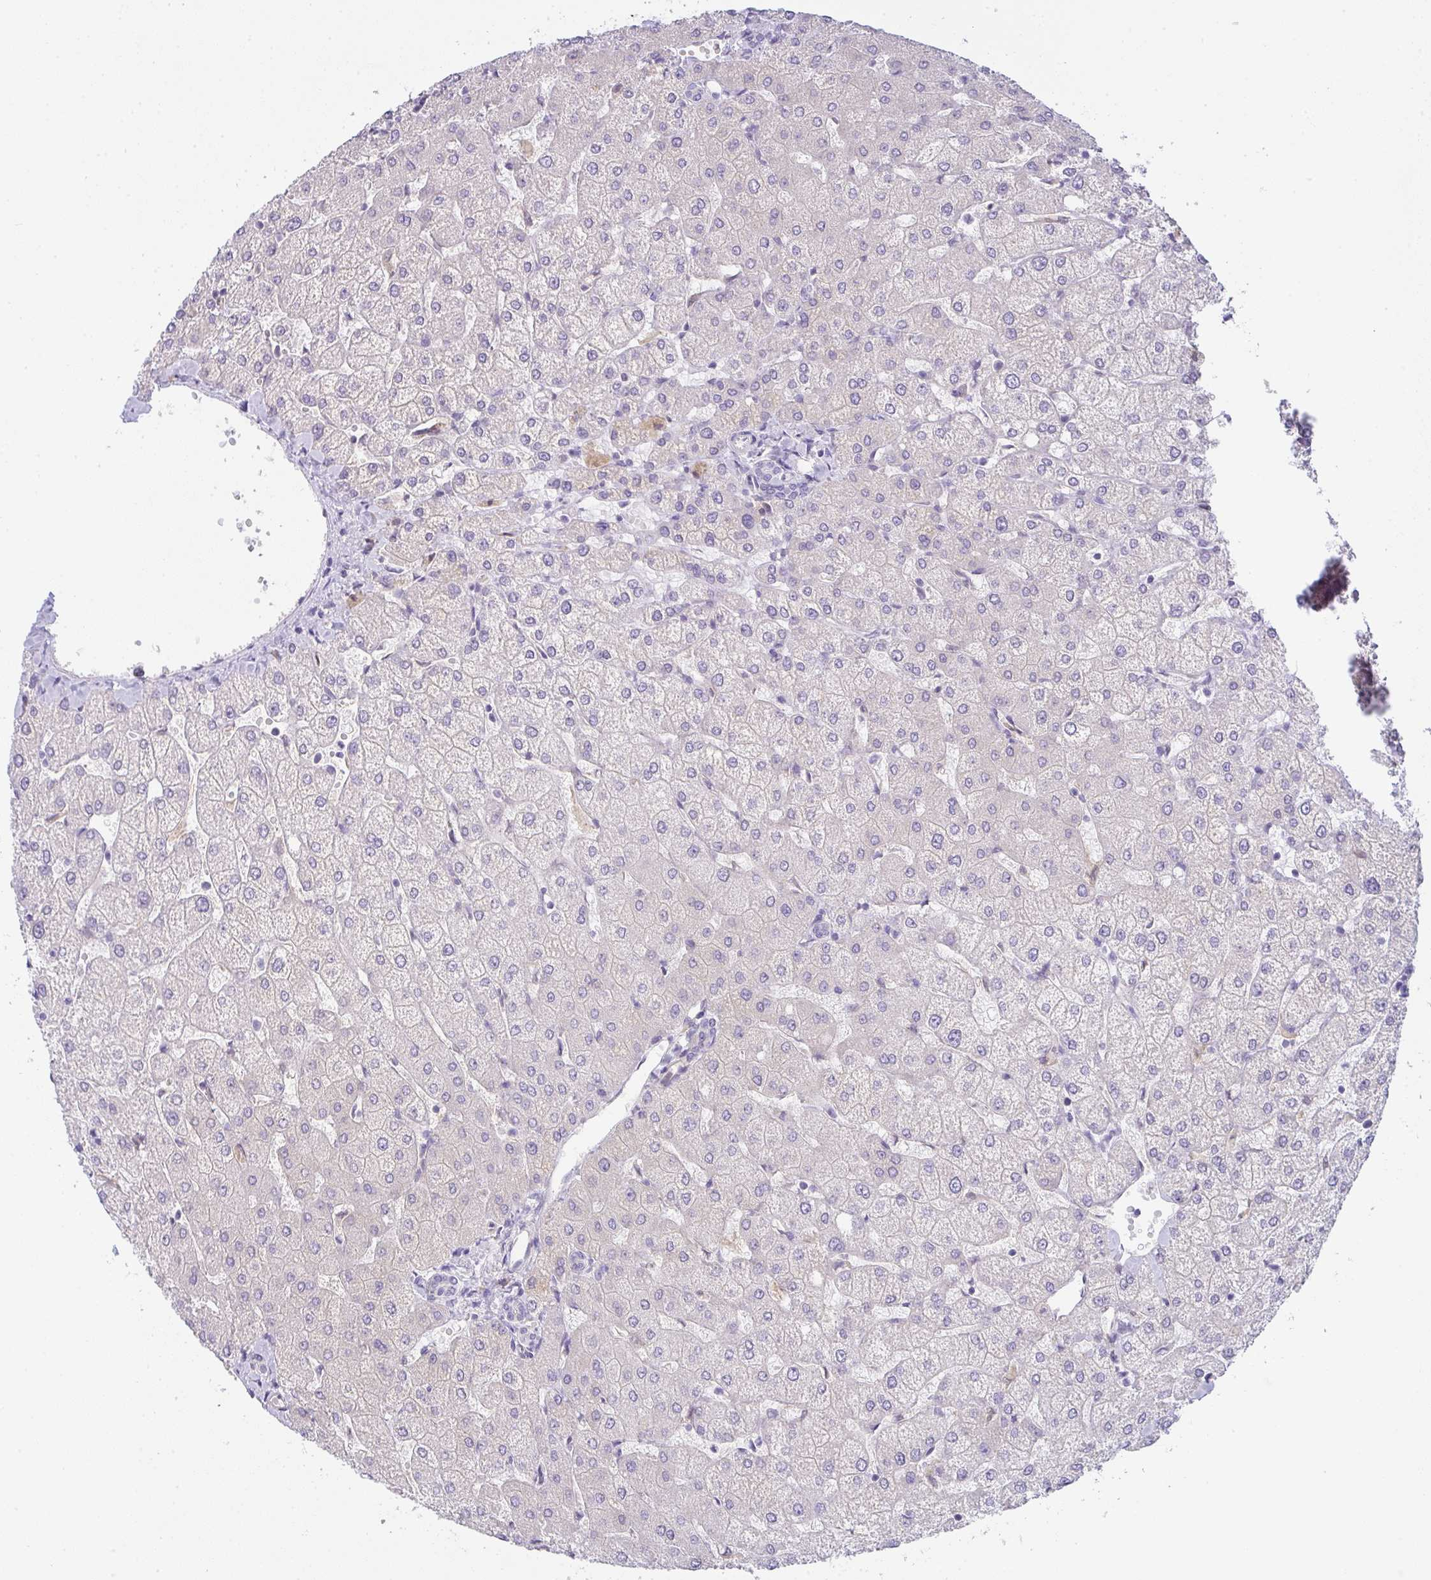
{"staining": {"intensity": "negative", "quantity": "none", "location": "none"}, "tissue": "liver", "cell_type": "Cholangiocytes", "image_type": "normal", "snomed": [{"axis": "morphology", "description": "Normal tissue, NOS"}, {"axis": "topography", "description": "Liver"}], "caption": "This is an immunohistochemistry image of unremarkable liver. There is no positivity in cholangiocytes.", "gene": "COX7B", "patient": {"sex": "female", "age": 54}}